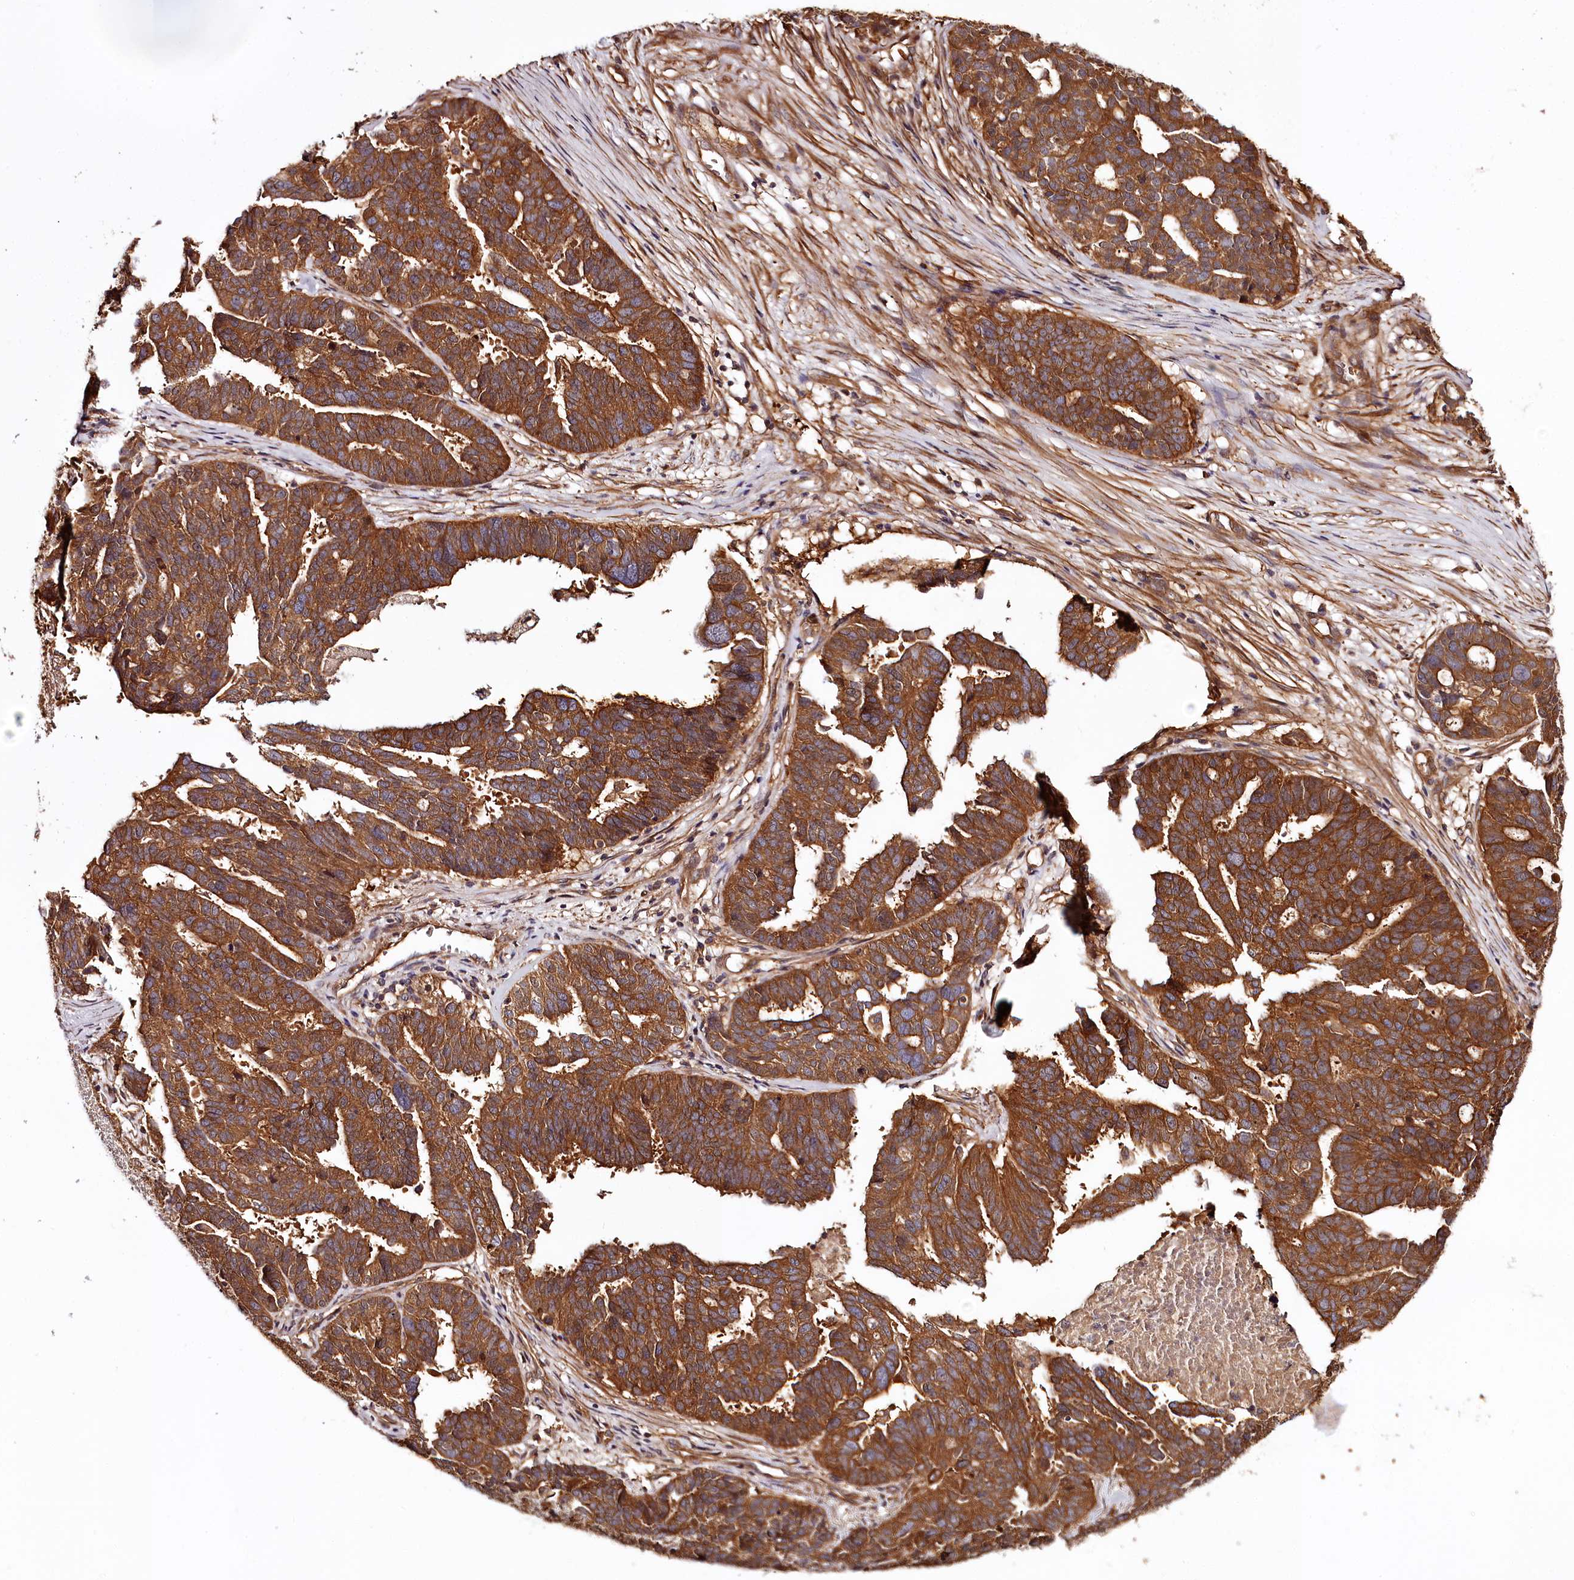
{"staining": {"intensity": "strong", "quantity": ">75%", "location": "cytoplasmic/membranous"}, "tissue": "ovarian cancer", "cell_type": "Tumor cells", "image_type": "cancer", "snomed": [{"axis": "morphology", "description": "Cystadenocarcinoma, serous, NOS"}, {"axis": "topography", "description": "Ovary"}], "caption": "Brown immunohistochemical staining in human ovarian cancer shows strong cytoplasmic/membranous expression in approximately >75% of tumor cells.", "gene": "TARS1", "patient": {"sex": "female", "age": 59}}